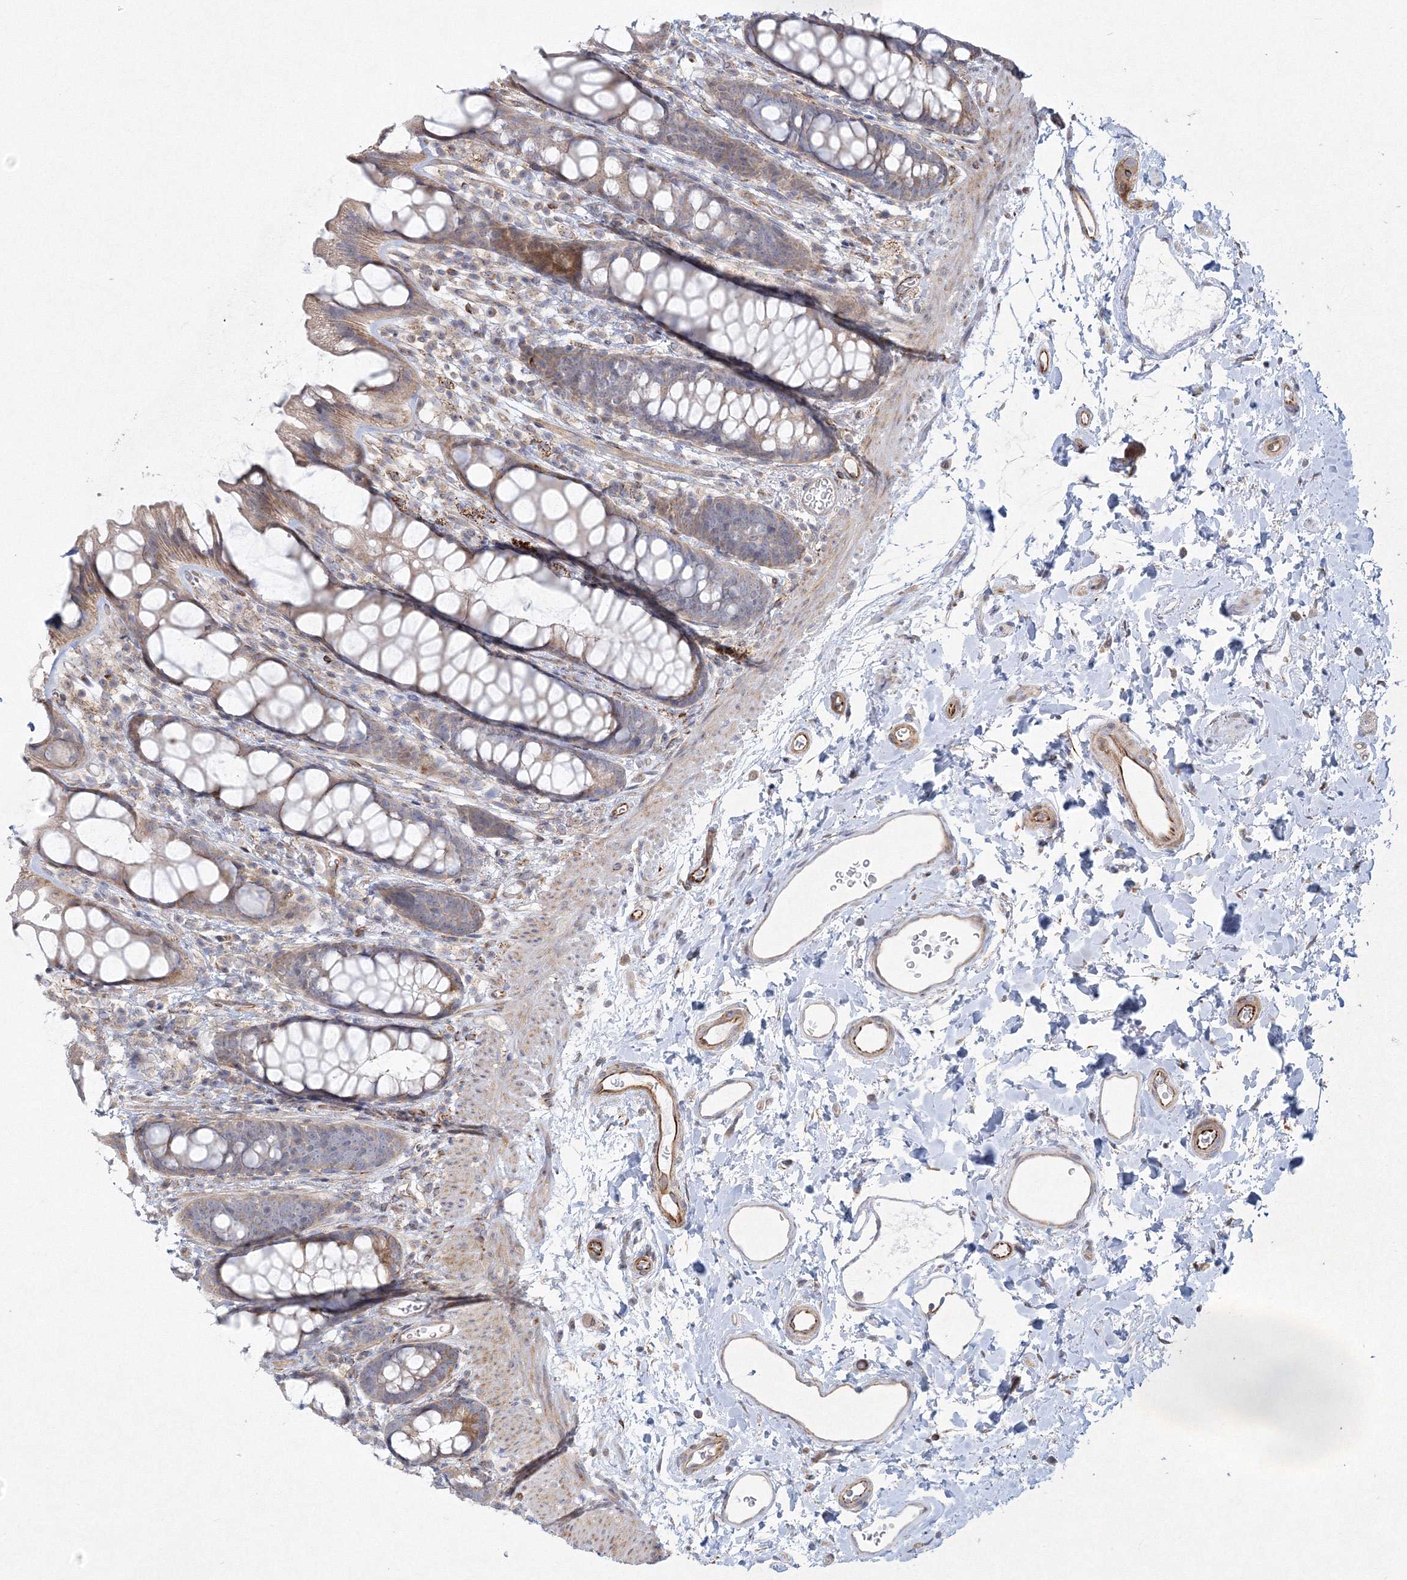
{"staining": {"intensity": "weak", "quantity": ">75%", "location": "cytoplasmic/membranous"}, "tissue": "rectum", "cell_type": "Glandular cells", "image_type": "normal", "snomed": [{"axis": "morphology", "description": "Normal tissue, NOS"}, {"axis": "topography", "description": "Rectum"}], "caption": "Immunohistochemistry staining of unremarkable rectum, which reveals low levels of weak cytoplasmic/membranous staining in about >75% of glandular cells indicating weak cytoplasmic/membranous protein staining. The staining was performed using DAB (3,3'-diaminobenzidine) (brown) for protein detection and nuclei were counterstained in hematoxylin (blue).", "gene": "WDR49", "patient": {"sex": "female", "age": 65}}